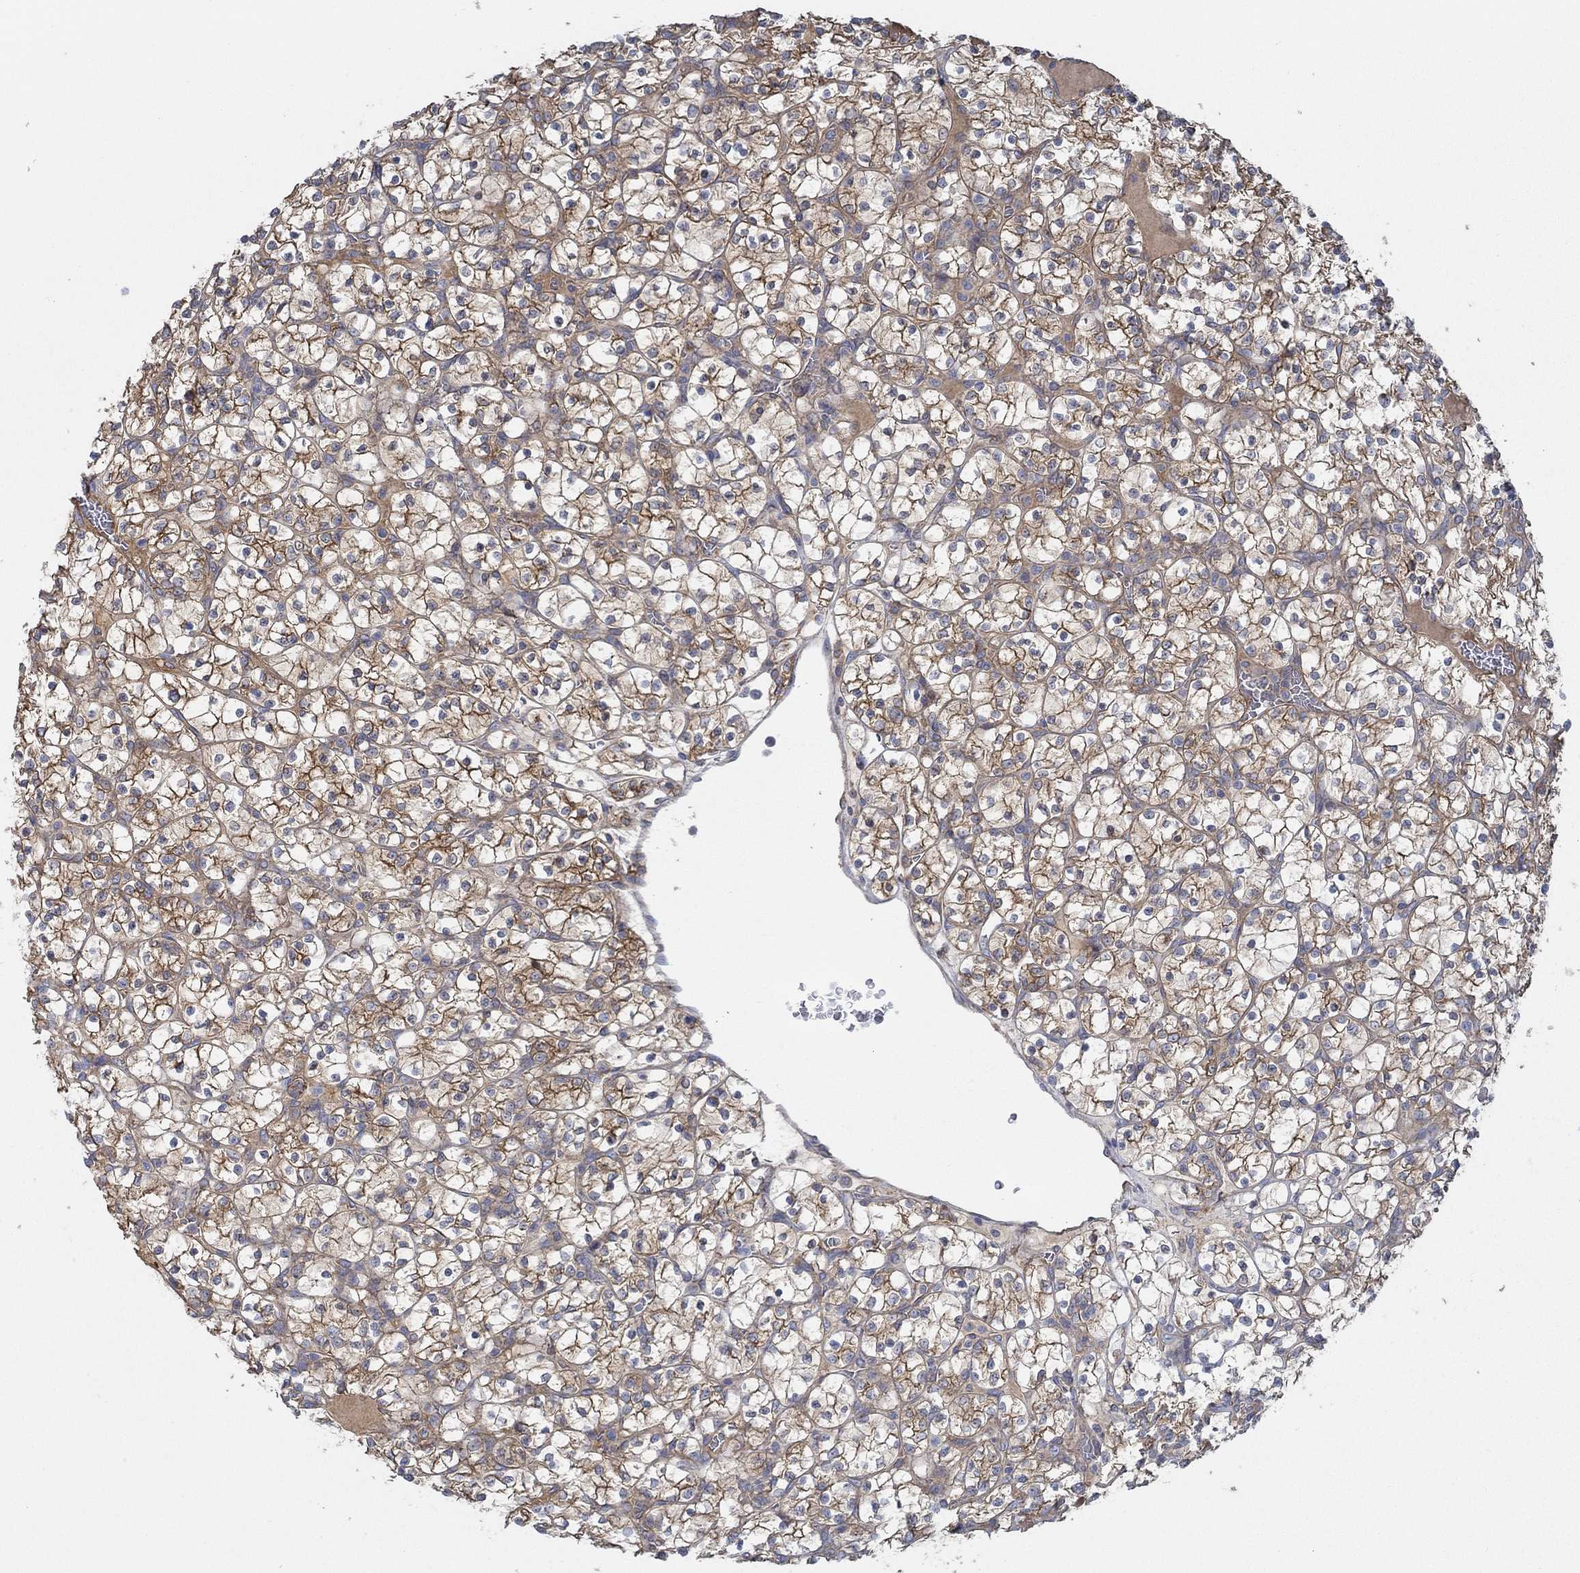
{"staining": {"intensity": "strong", "quantity": ">75%", "location": "cytoplasmic/membranous"}, "tissue": "renal cancer", "cell_type": "Tumor cells", "image_type": "cancer", "snomed": [{"axis": "morphology", "description": "Adenocarcinoma, NOS"}, {"axis": "topography", "description": "Kidney"}], "caption": "Protein analysis of renal cancer (adenocarcinoma) tissue reveals strong cytoplasmic/membranous positivity in about >75% of tumor cells. (Brightfield microscopy of DAB IHC at high magnification).", "gene": "SPAG9", "patient": {"sex": "female", "age": 89}}